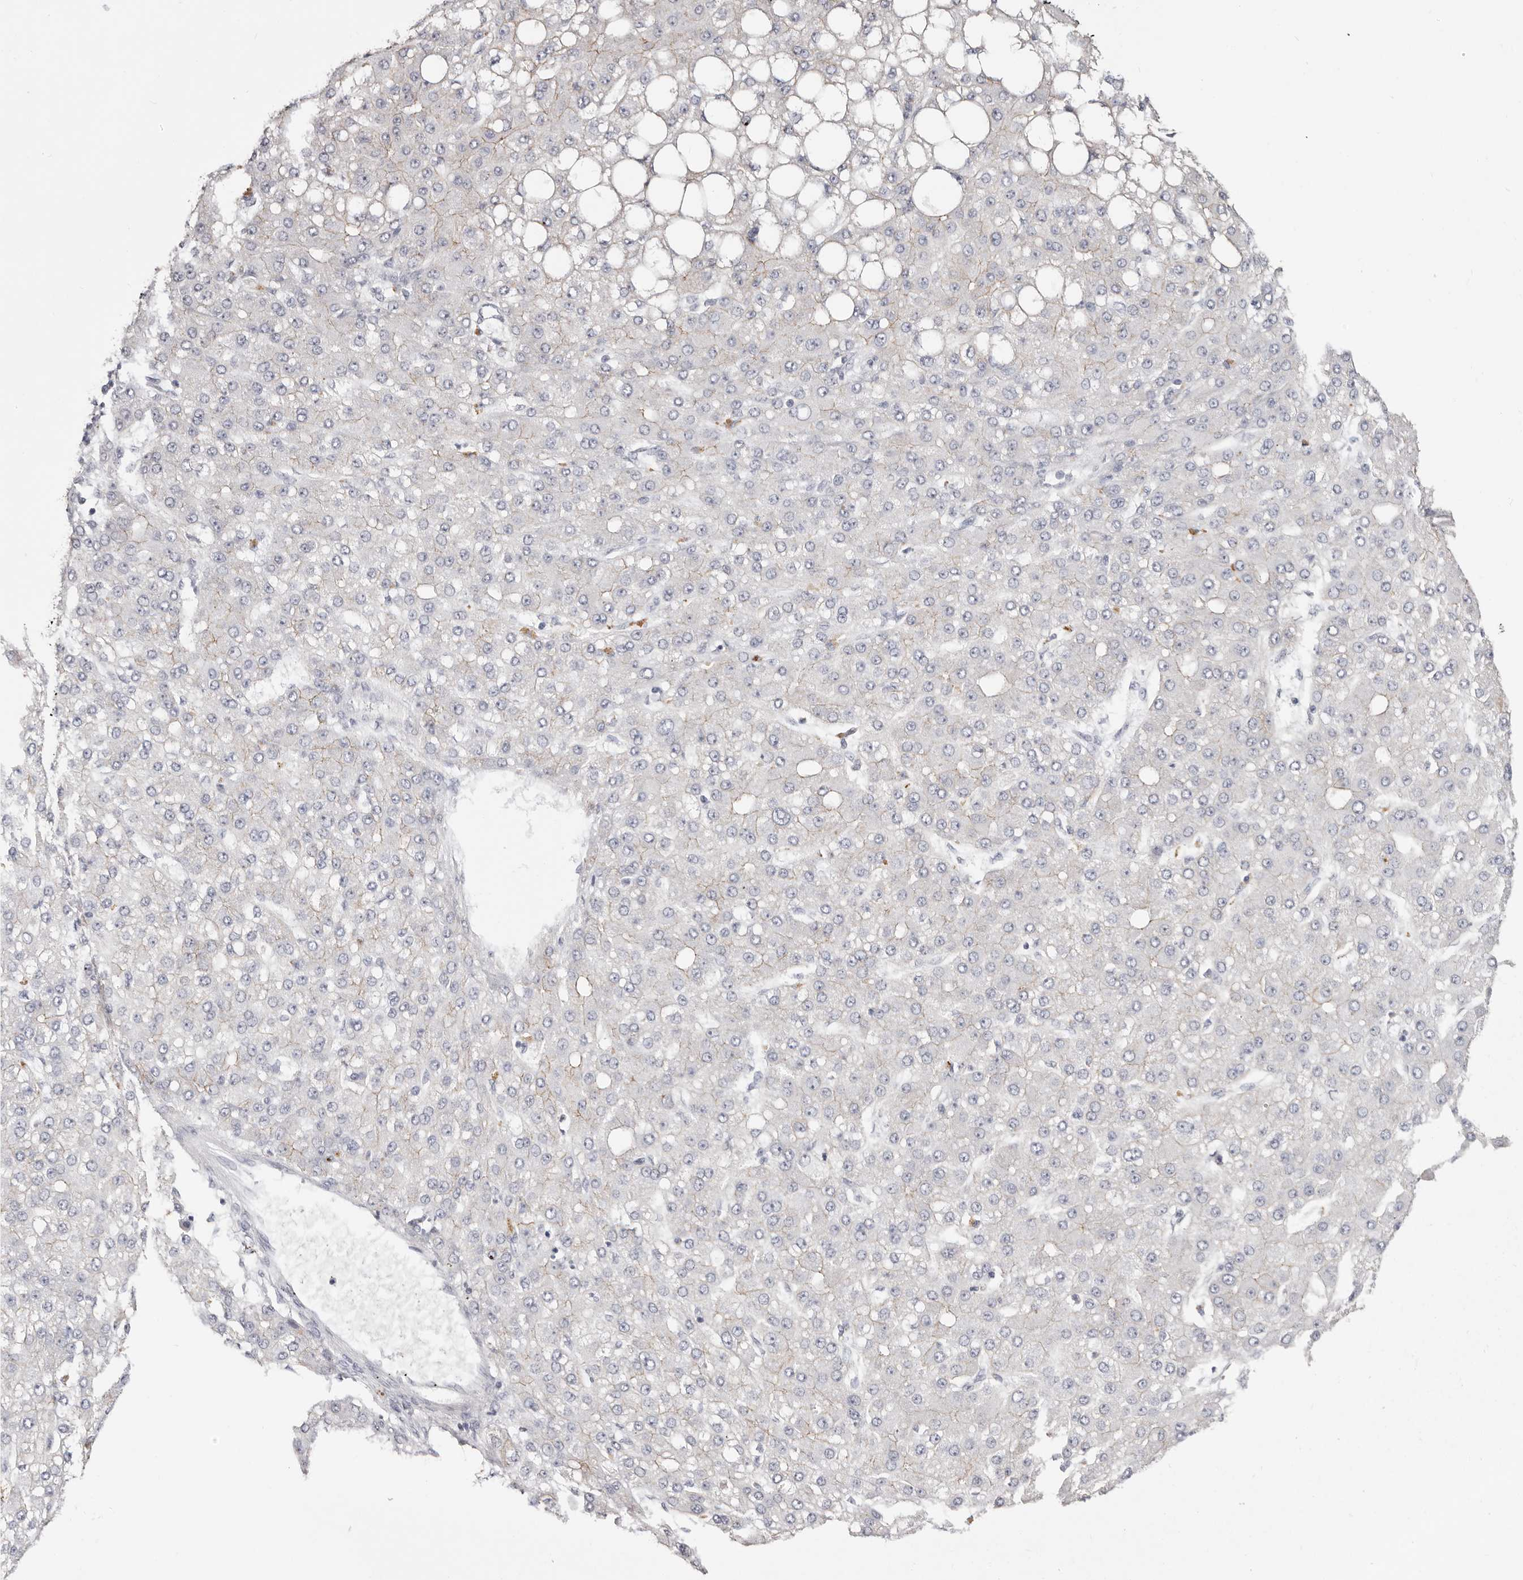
{"staining": {"intensity": "negative", "quantity": "none", "location": "none"}, "tissue": "liver cancer", "cell_type": "Tumor cells", "image_type": "cancer", "snomed": [{"axis": "morphology", "description": "Carcinoma, Hepatocellular, NOS"}, {"axis": "topography", "description": "Liver"}], "caption": "Tumor cells are negative for brown protein staining in liver cancer (hepatocellular carcinoma).", "gene": "PCDHB6", "patient": {"sex": "male", "age": 67}}